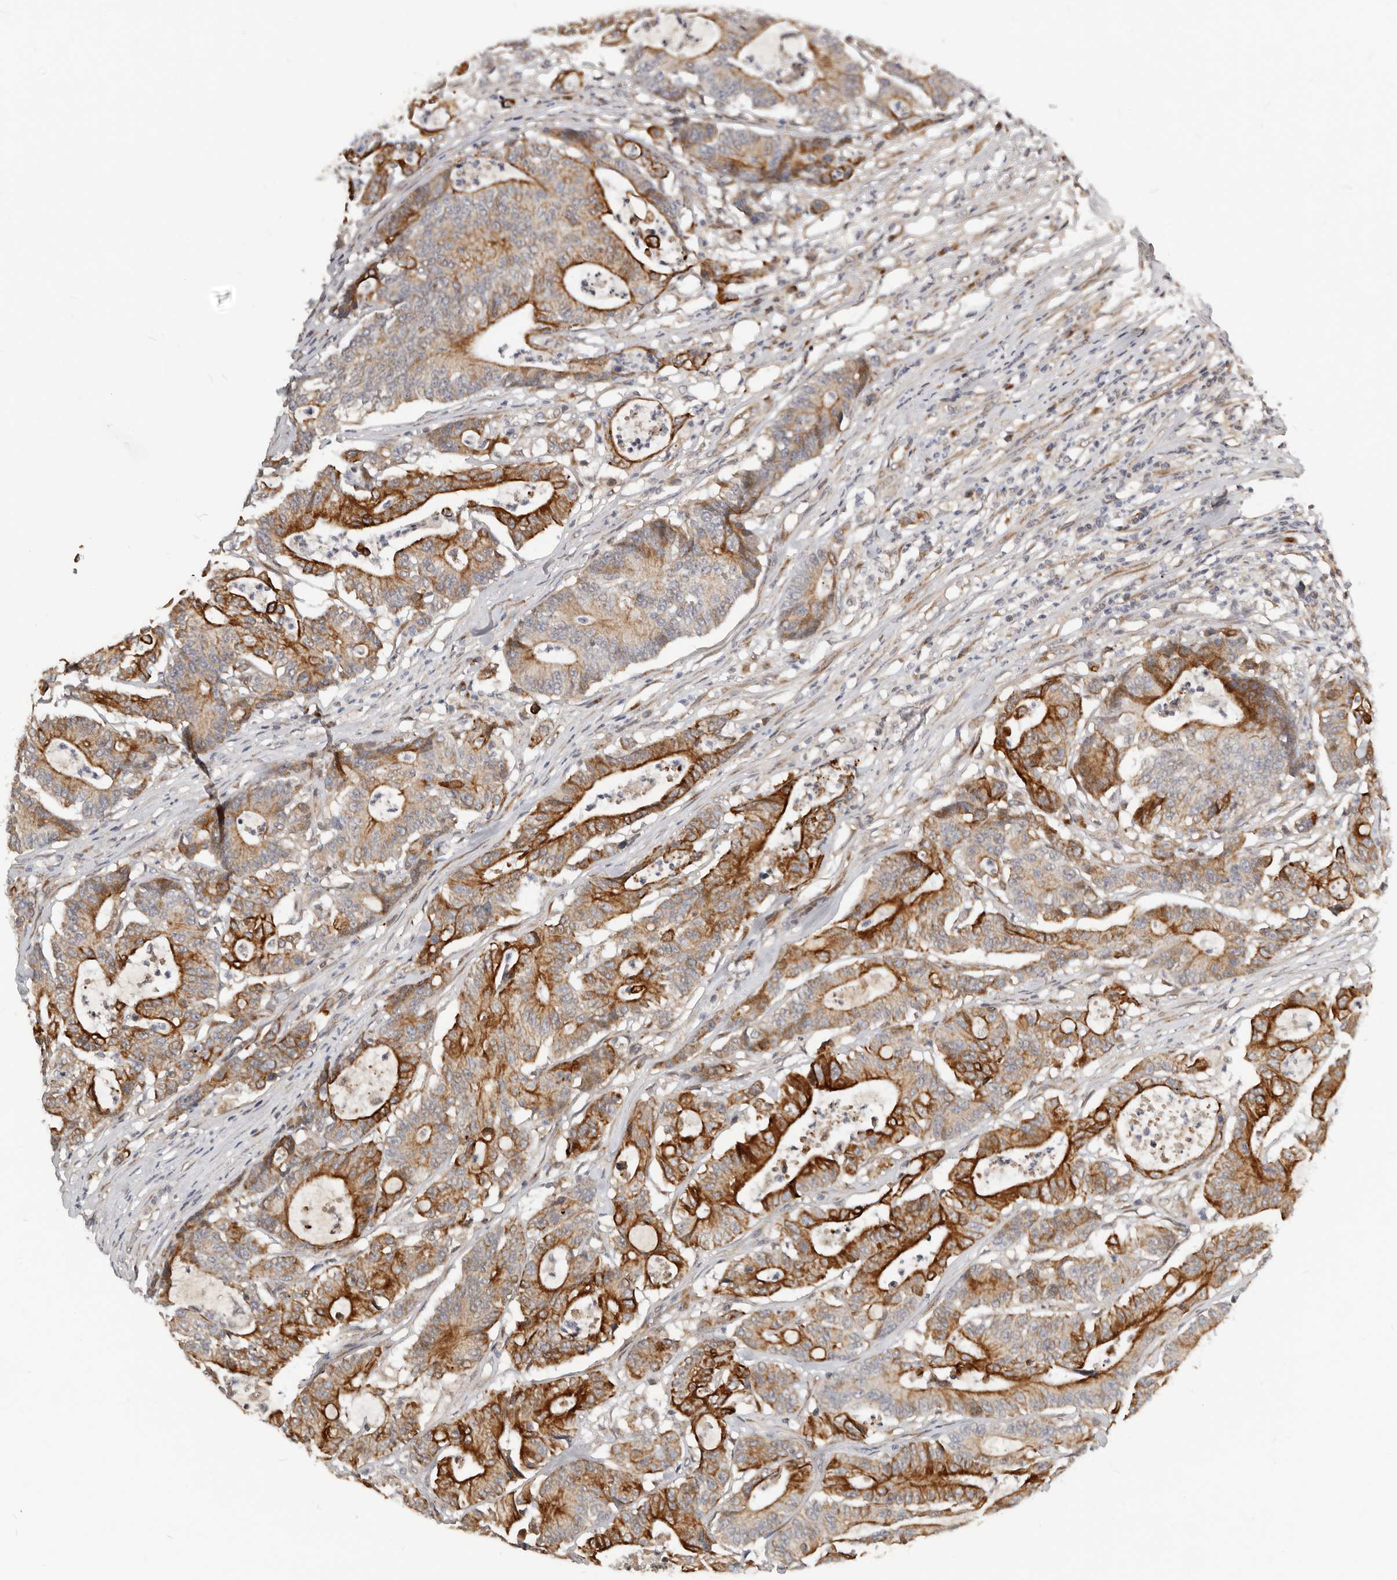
{"staining": {"intensity": "strong", "quantity": ">75%", "location": "cytoplasmic/membranous"}, "tissue": "colorectal cancer", "cell_type": "Tumor cells", "image_type": "cancer", "snomed": [{"axis": "morphology", "description": "Adenocarcinoma, NOS"}, {"axis": "topography", "description": "Colon"}], "caption": "Approximately >75% of tumor cells in colorectal cancer reveal strong cytoplasmic/membranous protein staining as visualized by brown immunohistochemical staining.", "gene": "NPY4R", "patient": {"sex": "female", "age": 84}}